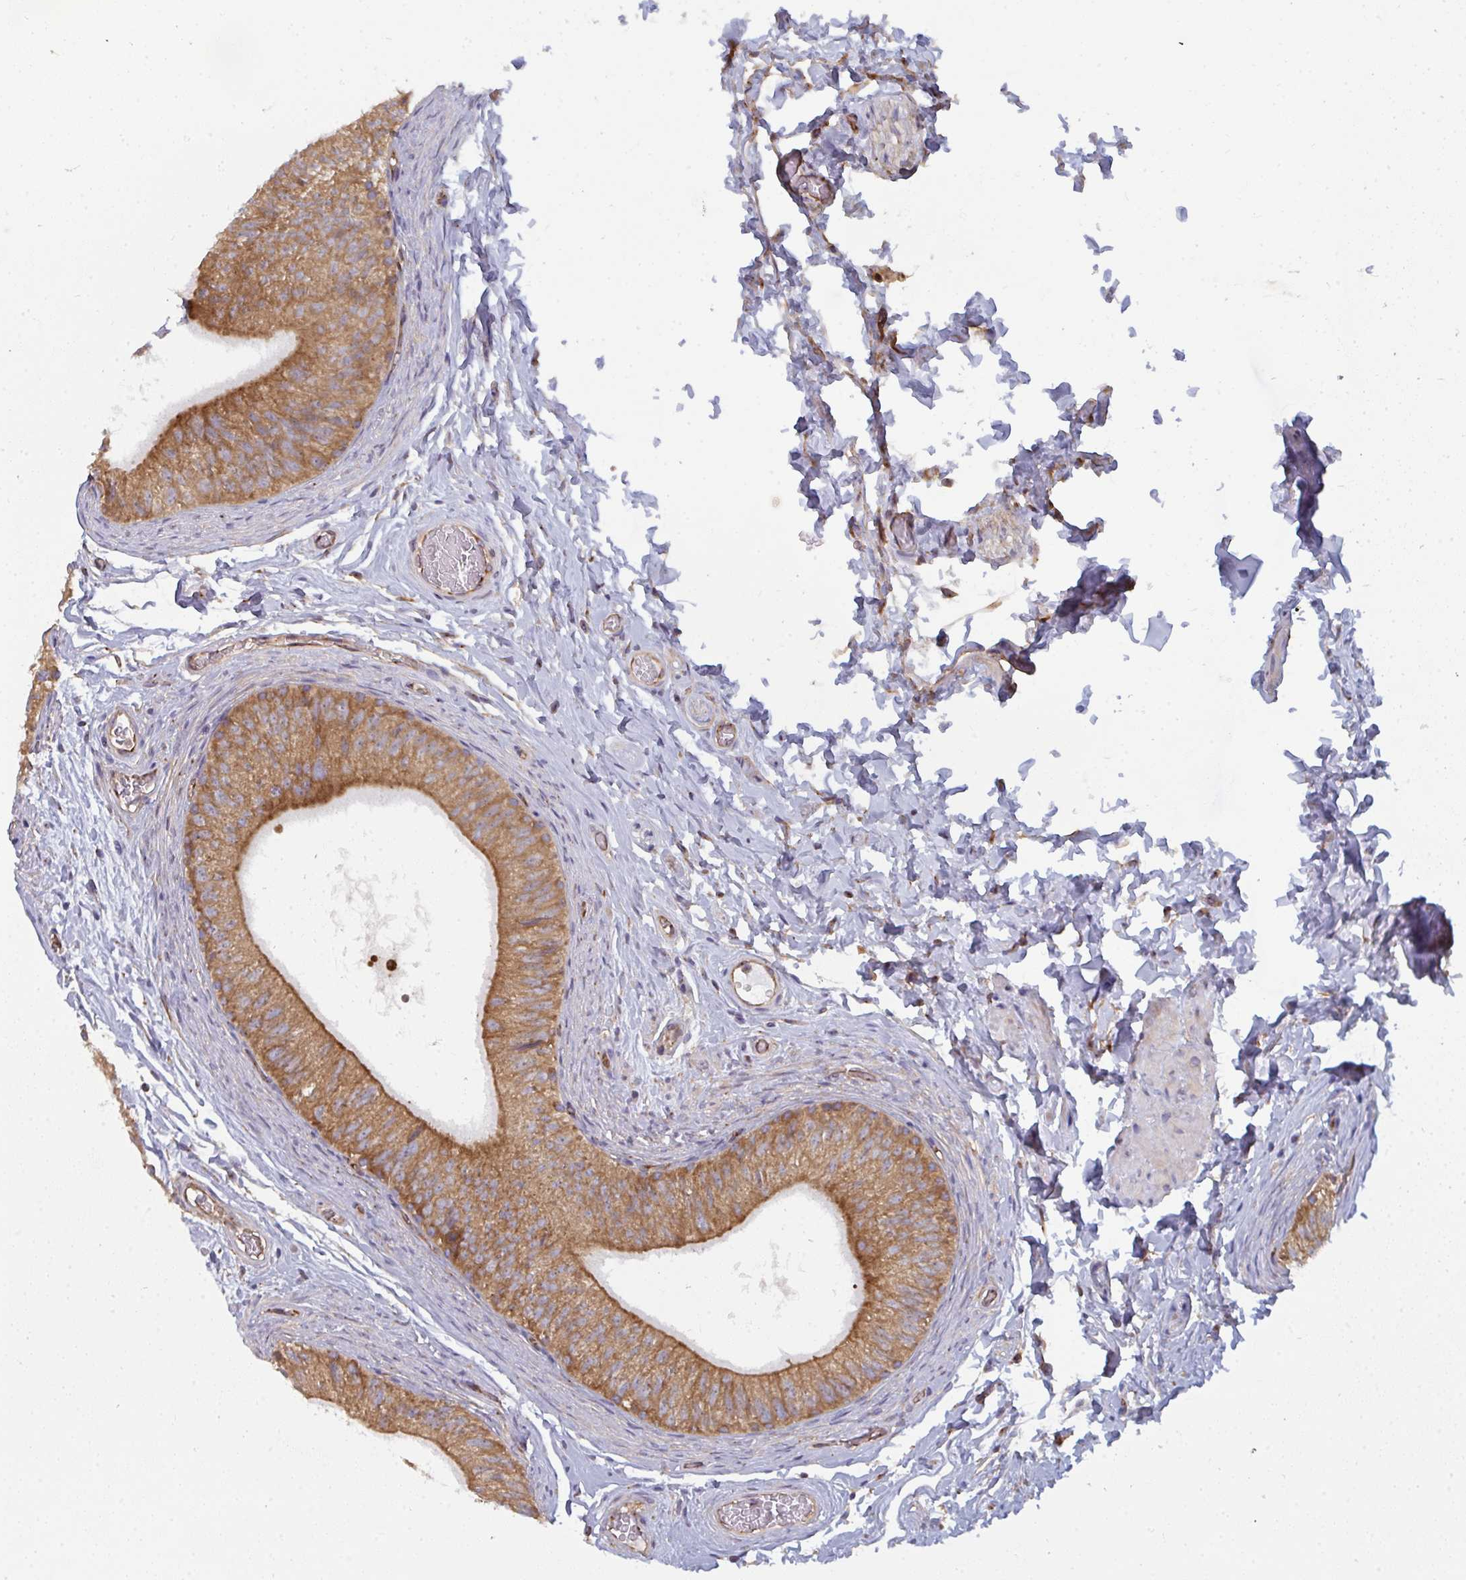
{"staining": {"intensity": "strong", "quantity": ">75%", "location": "cytoplasmic/membranous"}, "tissue": "epididymis", "cell_type": "Glandular cells", "image_type": "normal", "snomed": [{"axis": "morphology", "description": "Normal tissue, NOS"}, {"axis": "topography", "description": "Epididymis, spermatic cord, NOS"}, {"axis": "topography", "description": "Epididymis"}], "caption": "Strong cytoplasmic/membranous protein staining is present in approximately >75% of glandular cells in epididymis.", "gene": "DYNC1I2", "patient": {"sex": "male", "age": 31}}